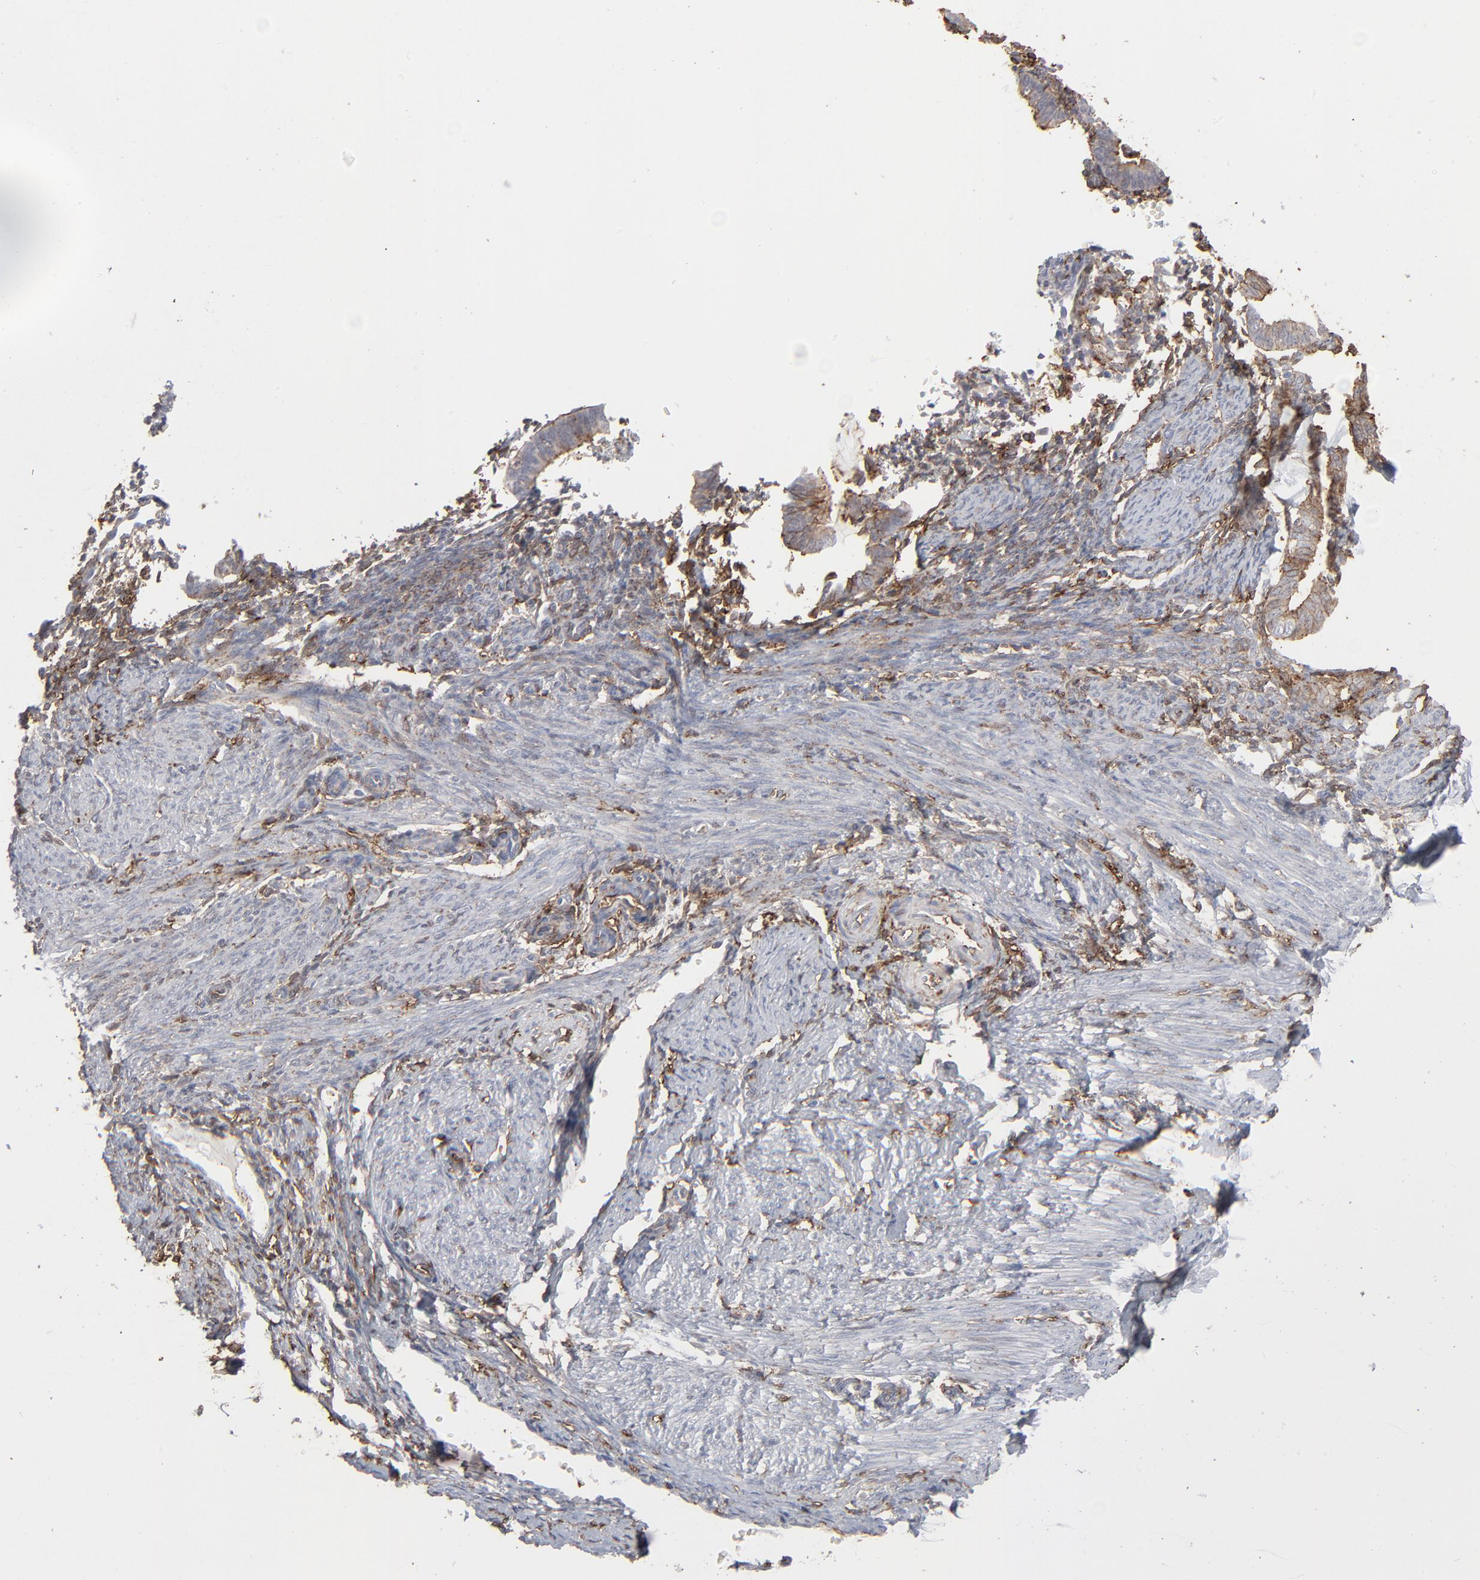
{"staining": {"intensity": "moderate", "quantity": ">75%", "location": "cytoplasmic/membranous"}, "tissue": "endometrium", "cell_type": "Cells in endometrial stroma", "image_type": "normal", "snomed": [{"axis": "morphology", "description": "Normal tissue, NOS"}, {"axis": "topography", "description": "Endometrium"}], "caption": "Cells in endometrial stroma exhibit moderate cytoplasmic/membranous expression in about >75% of cells in unremarkable endometrium.", "gene": "ANXA5", "patient": {"sex": "female", "age": 61}}